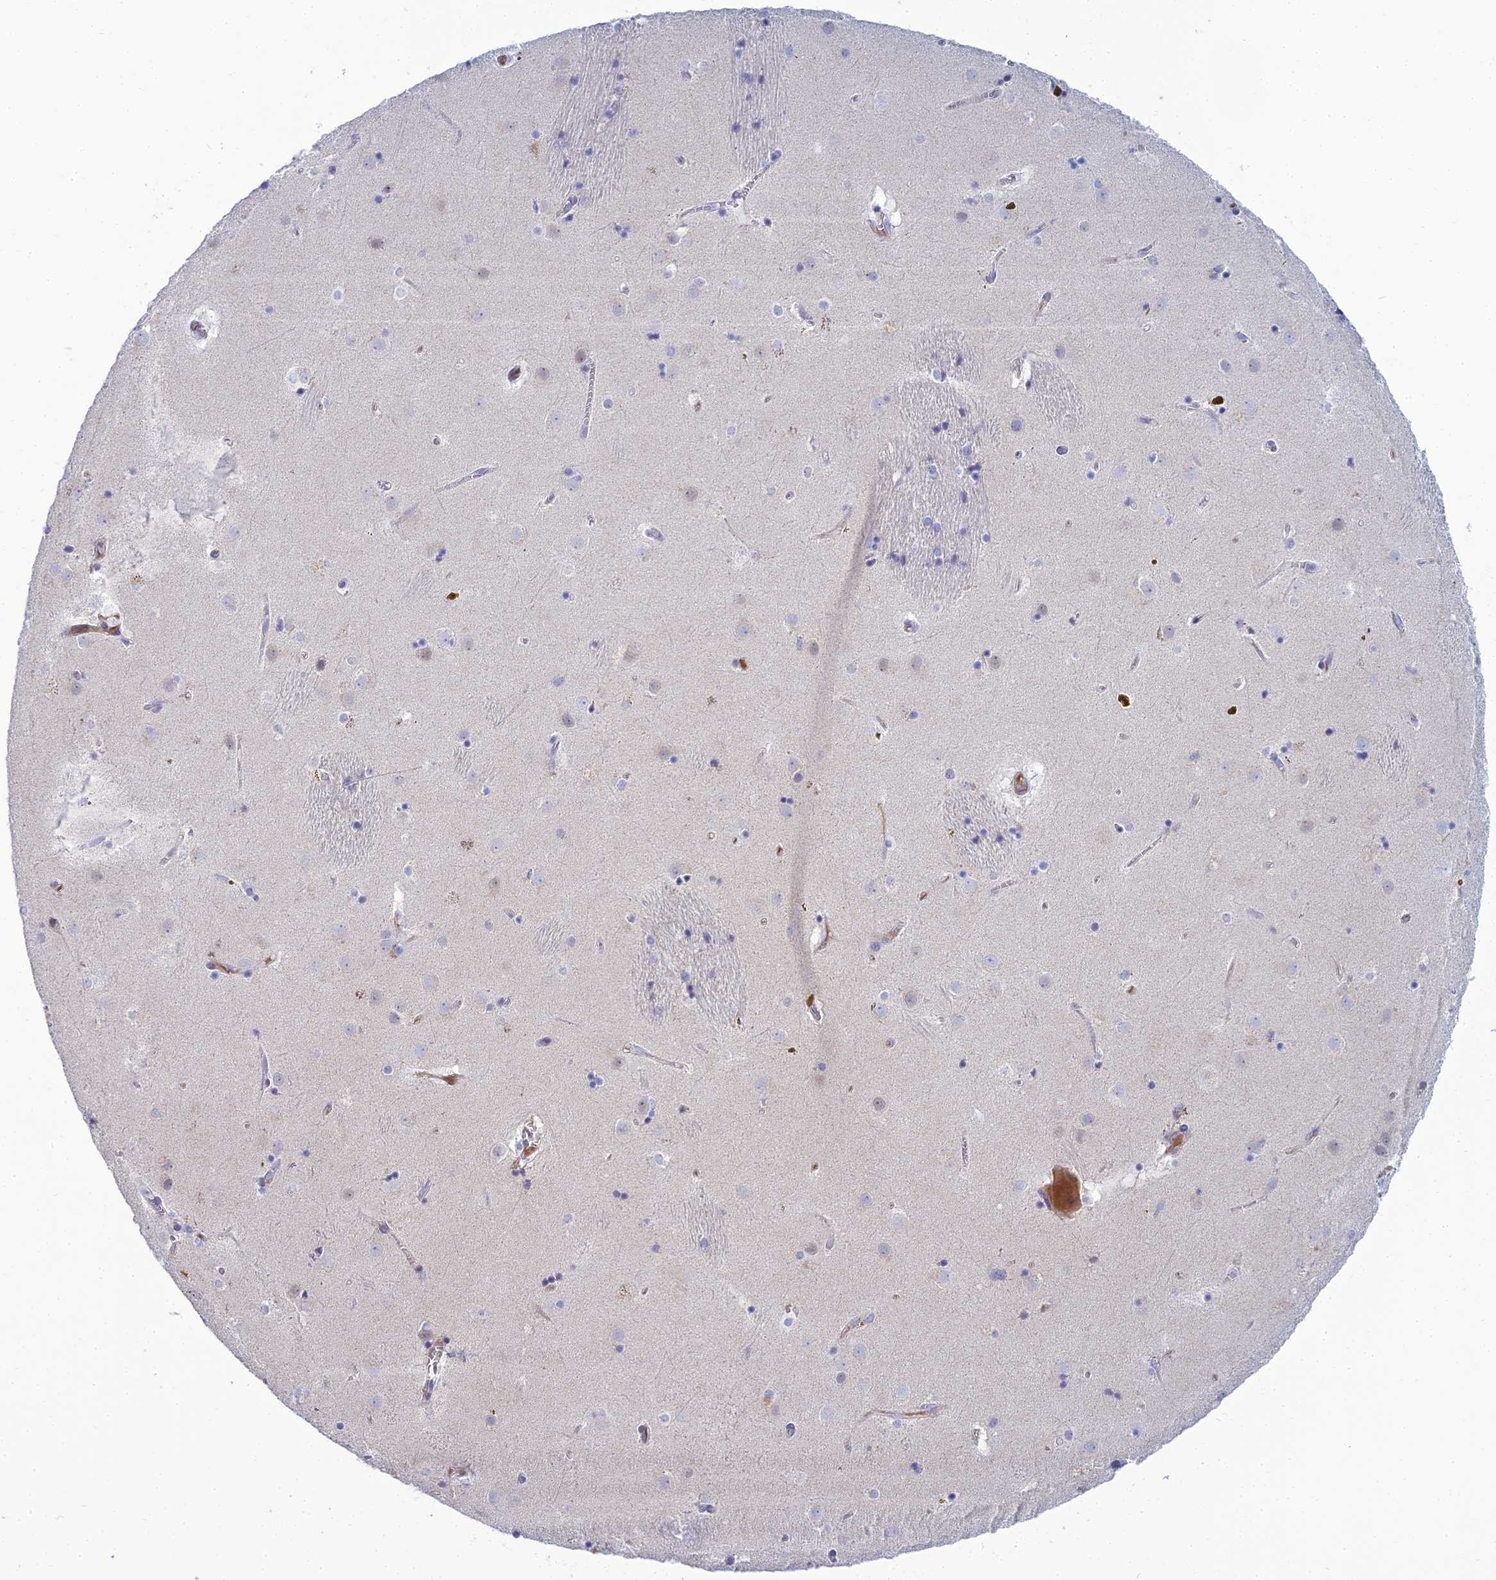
{"staining": {"intensity": "negative", "quantity": "none", "location": "none"}, "tissue": "caudate", "cell_type": "Glial cells", "image_type": "normal", "snomed": [{"axis": "morphology", "description": "Normal tissue, NOS"}, {"axis": "topography", "description": "Lateral ventricle wall"}], "caption": "This is an IHC image of benign caudate. There is no positivity in glial cells.", "gene": "MUC13", "patient": {"sex": "male", "age": 70}}